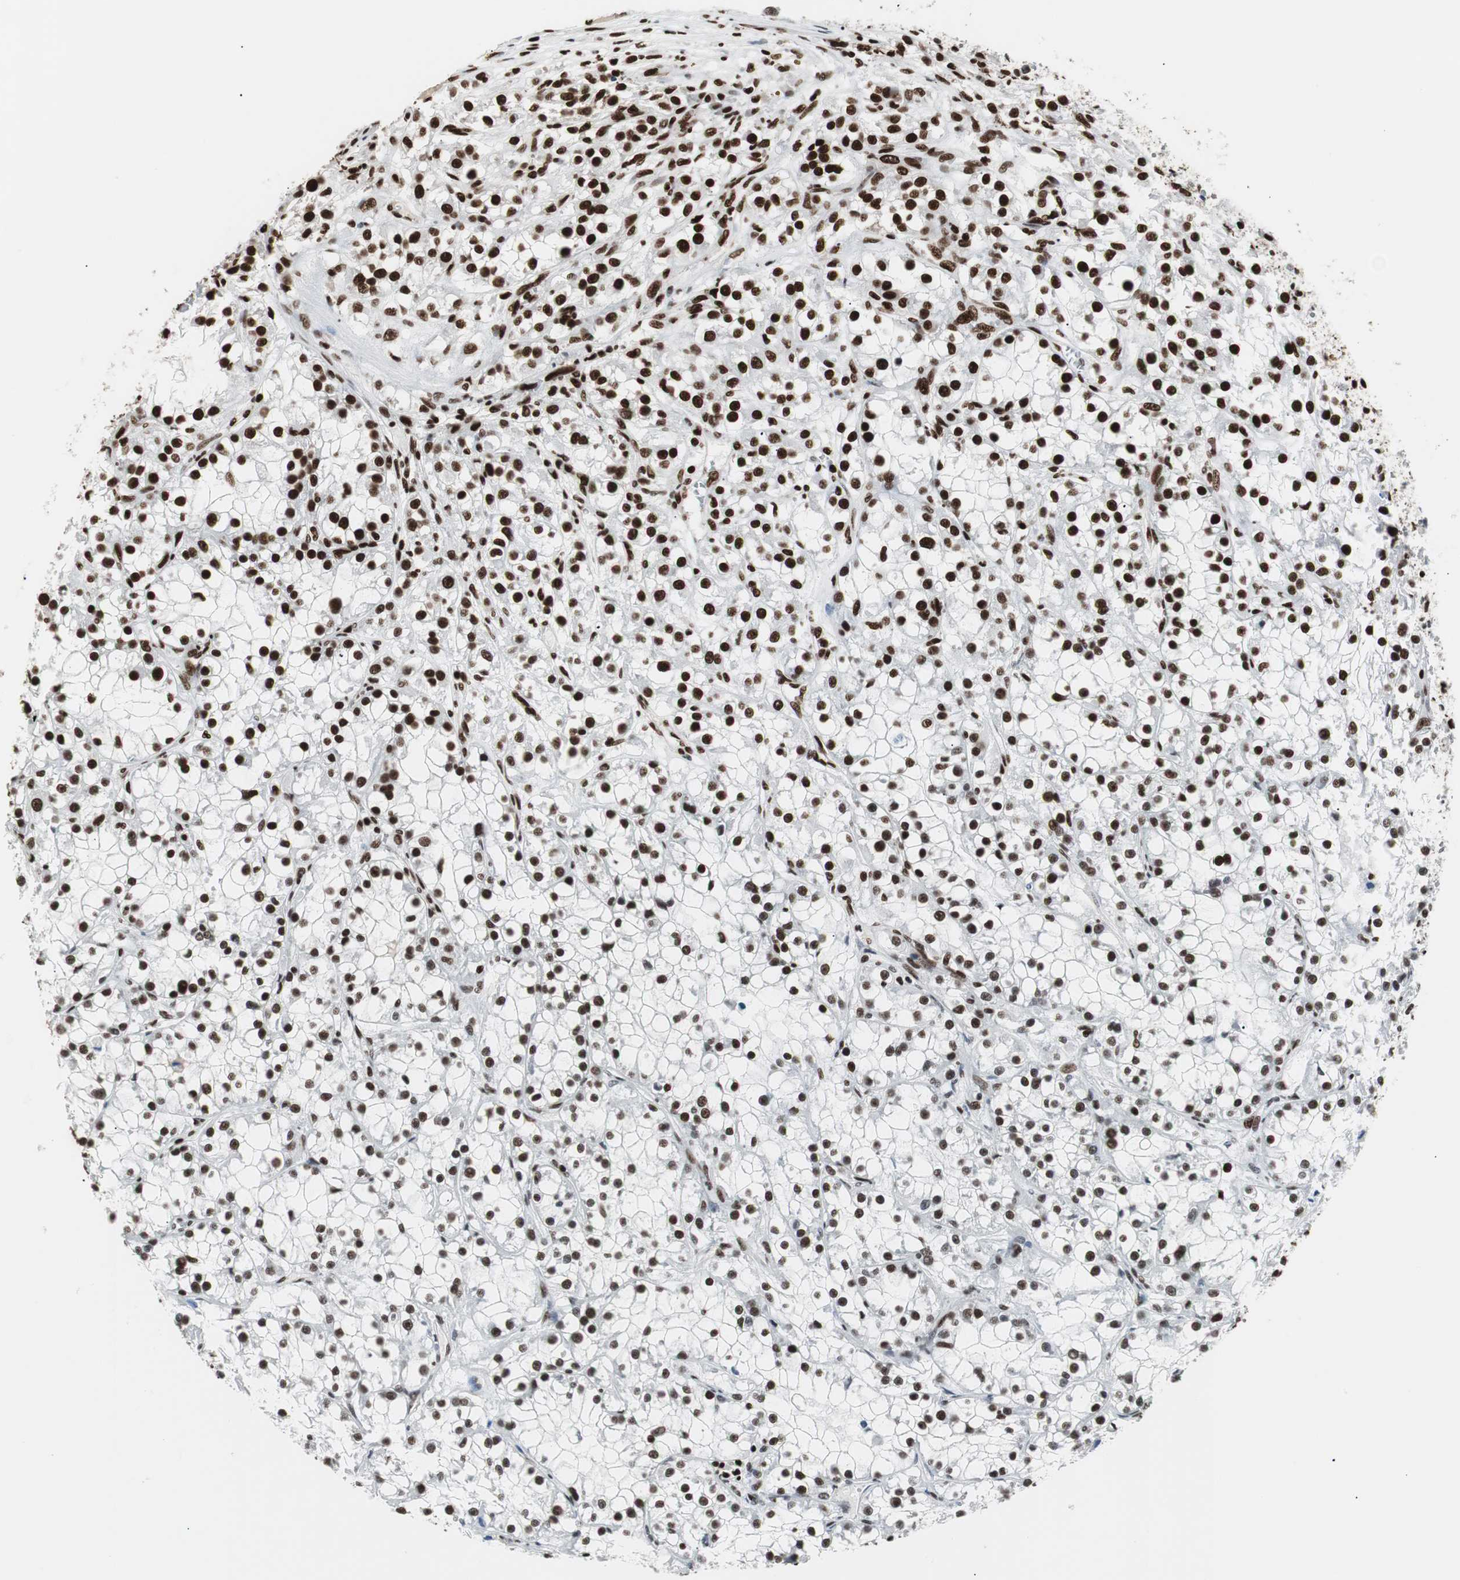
{"staining": {"intensity": "strong", "quantity": ">75%", "location": "nuclear"}, "tissue": "renal cancer", "cell_type": "Tumor cells", "image_type": "cancer", "snomed": [{"axis": "morphology", "description": "Adenocarcinoma, NOS"}, {"axis": "topography", "description": "Kidney"}], "caption": "Tumor cells demonstrate high levels of strong nuclear staining in approximately >75% of cells in human renal cancer. (DAB IHC with brightfield microscopy, high magnification).", "gene": "MTA2", "patient": {"sex": "female", "age": 52}}